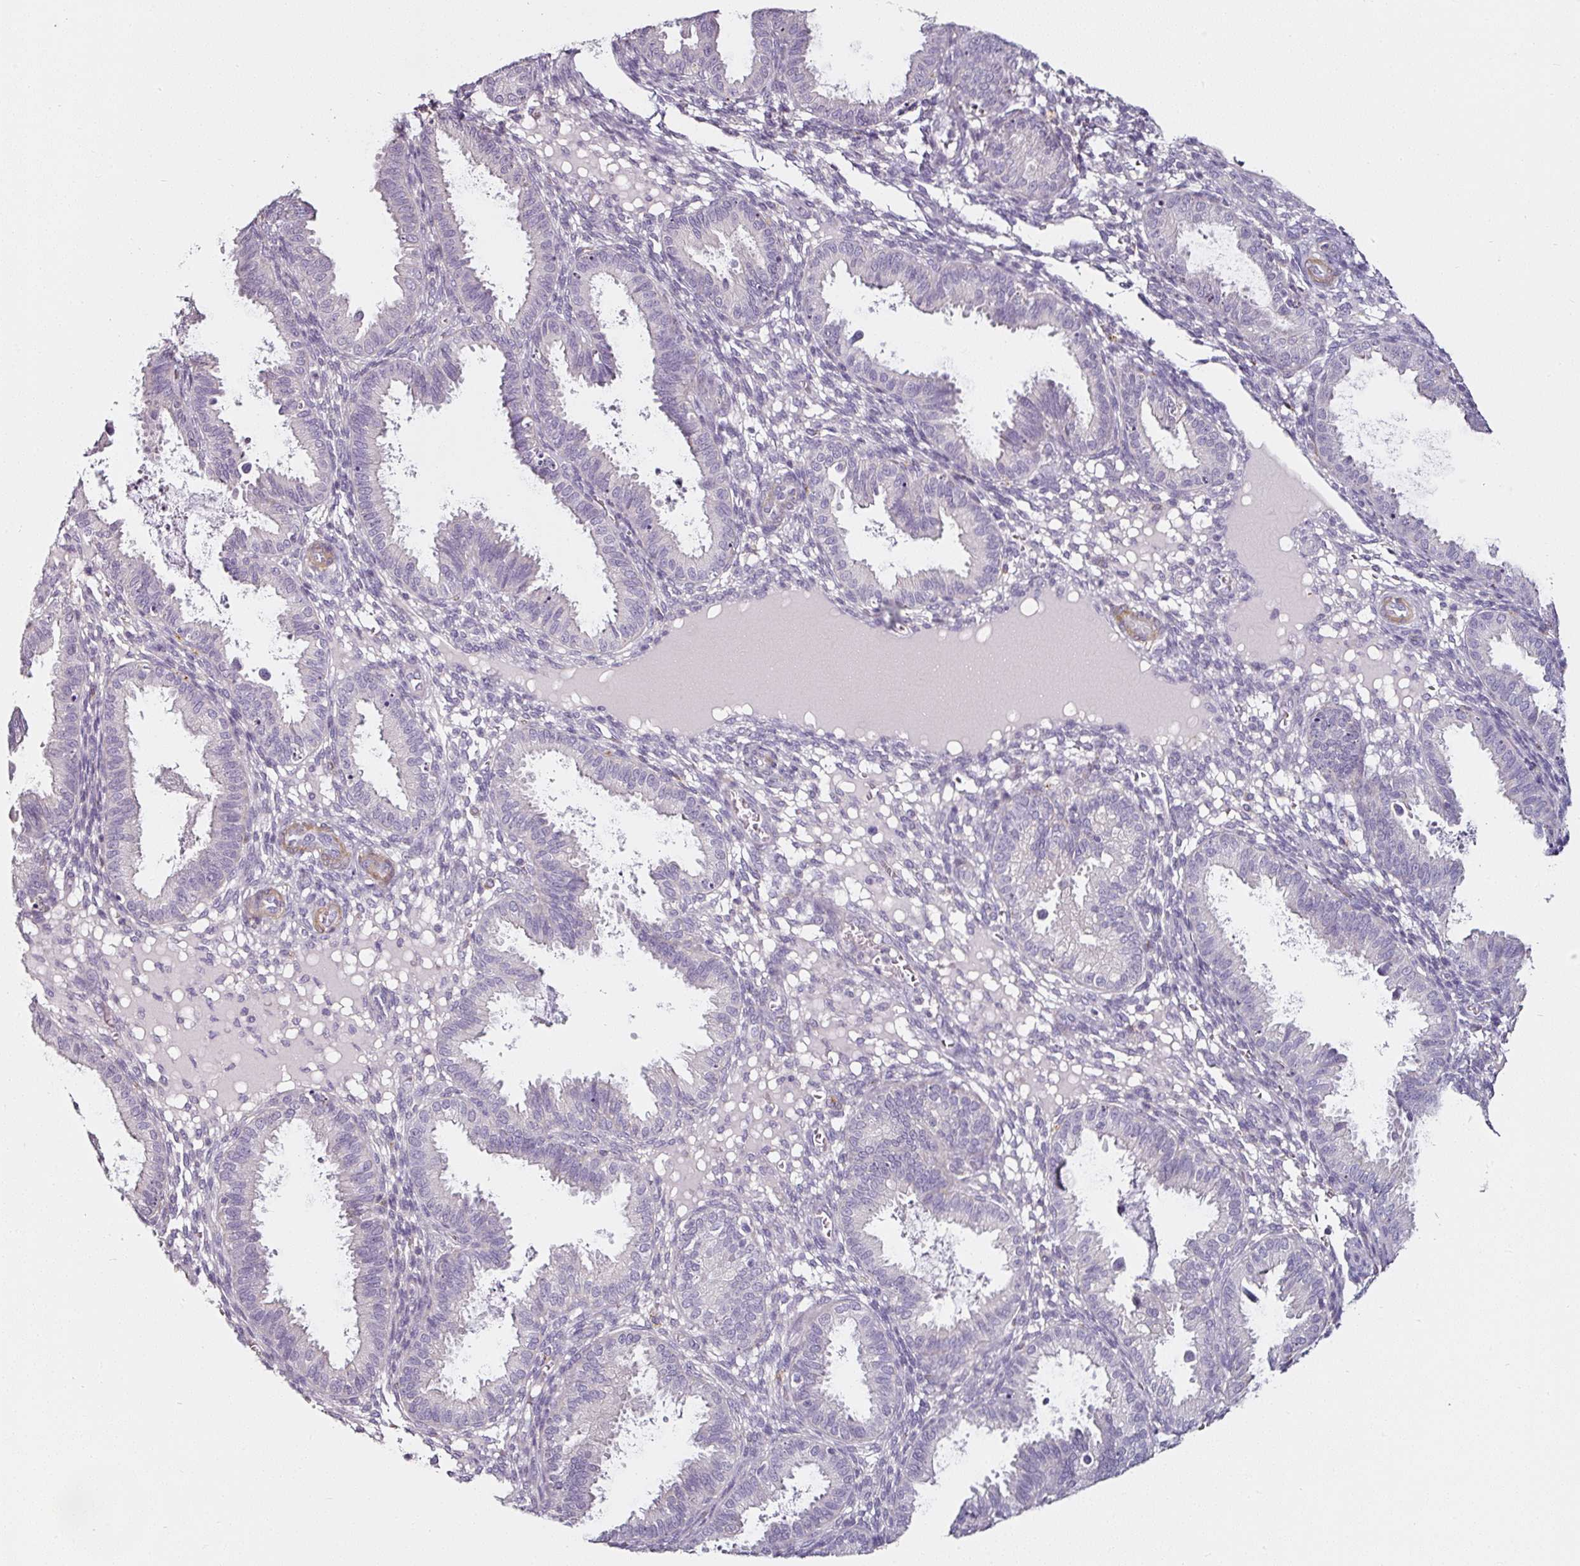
{"staining": {"intensity": "negative", "quantity": "none", "location": "none"}, "tissue": "endometrium", "cell_type": "Cells in endometrial stroma", "image_type": "normal", "snomed": [{"axis": "morphology", "description": "Normal tissue, NOS"}, {"axis": "topography", "description": "Endometrium"}], "caption": "A histopathology image of human endometrium is negative for staining in cells in endometrial stroma. The staining was performed using DAB to visualize the protein expression in brown, while the nuclei were stained in blue with hematoxylin (Magnification: 20x).", "gene": "CAP2", "patient": {"sex": "female", "age": 33}}